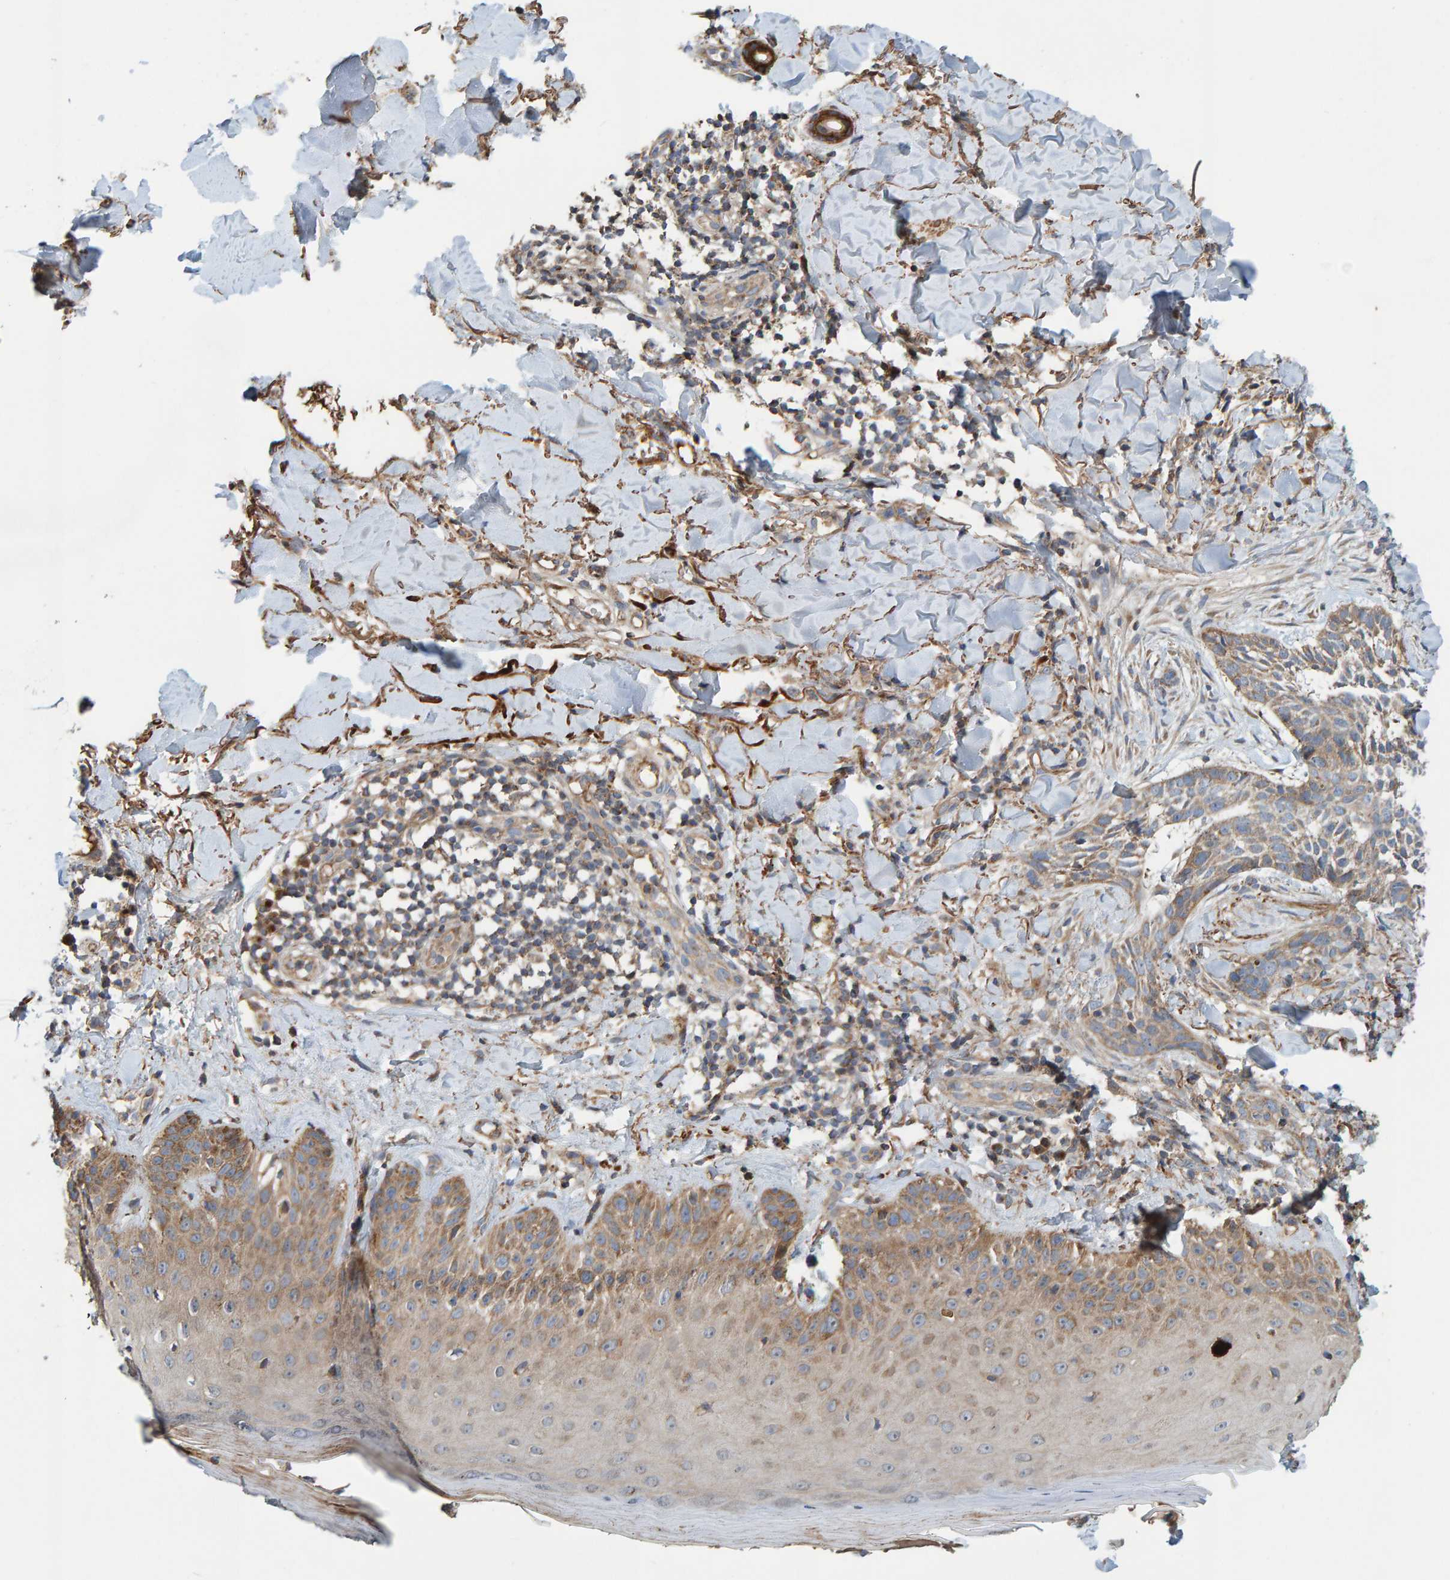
{"staining": {"intensity": "weak", "quantity": ">75%", "location": "cytoplasmic/membranous"}, "tissue": "skin cancer", "cell_type": "Tumor cells", "image_type": "cancer", "snomed": [{"axis": "morphology", "description": "Normal tissue, NOS"}, {"axis": "morphology", "description": "Basal cell carcinoma"}, {"axis": "topography", "description": "Skin"}], "caption": "Immunohistochemical staining of skin cancer (basal cell carcinoma) exhibits low levels of weak cytoplasmic/membranous positivity in approximately >75% of tumor cells. Nuclei are stained in blue.", "gene": "KIAA0753", "patient": {"sex": "male", "age": 67}}